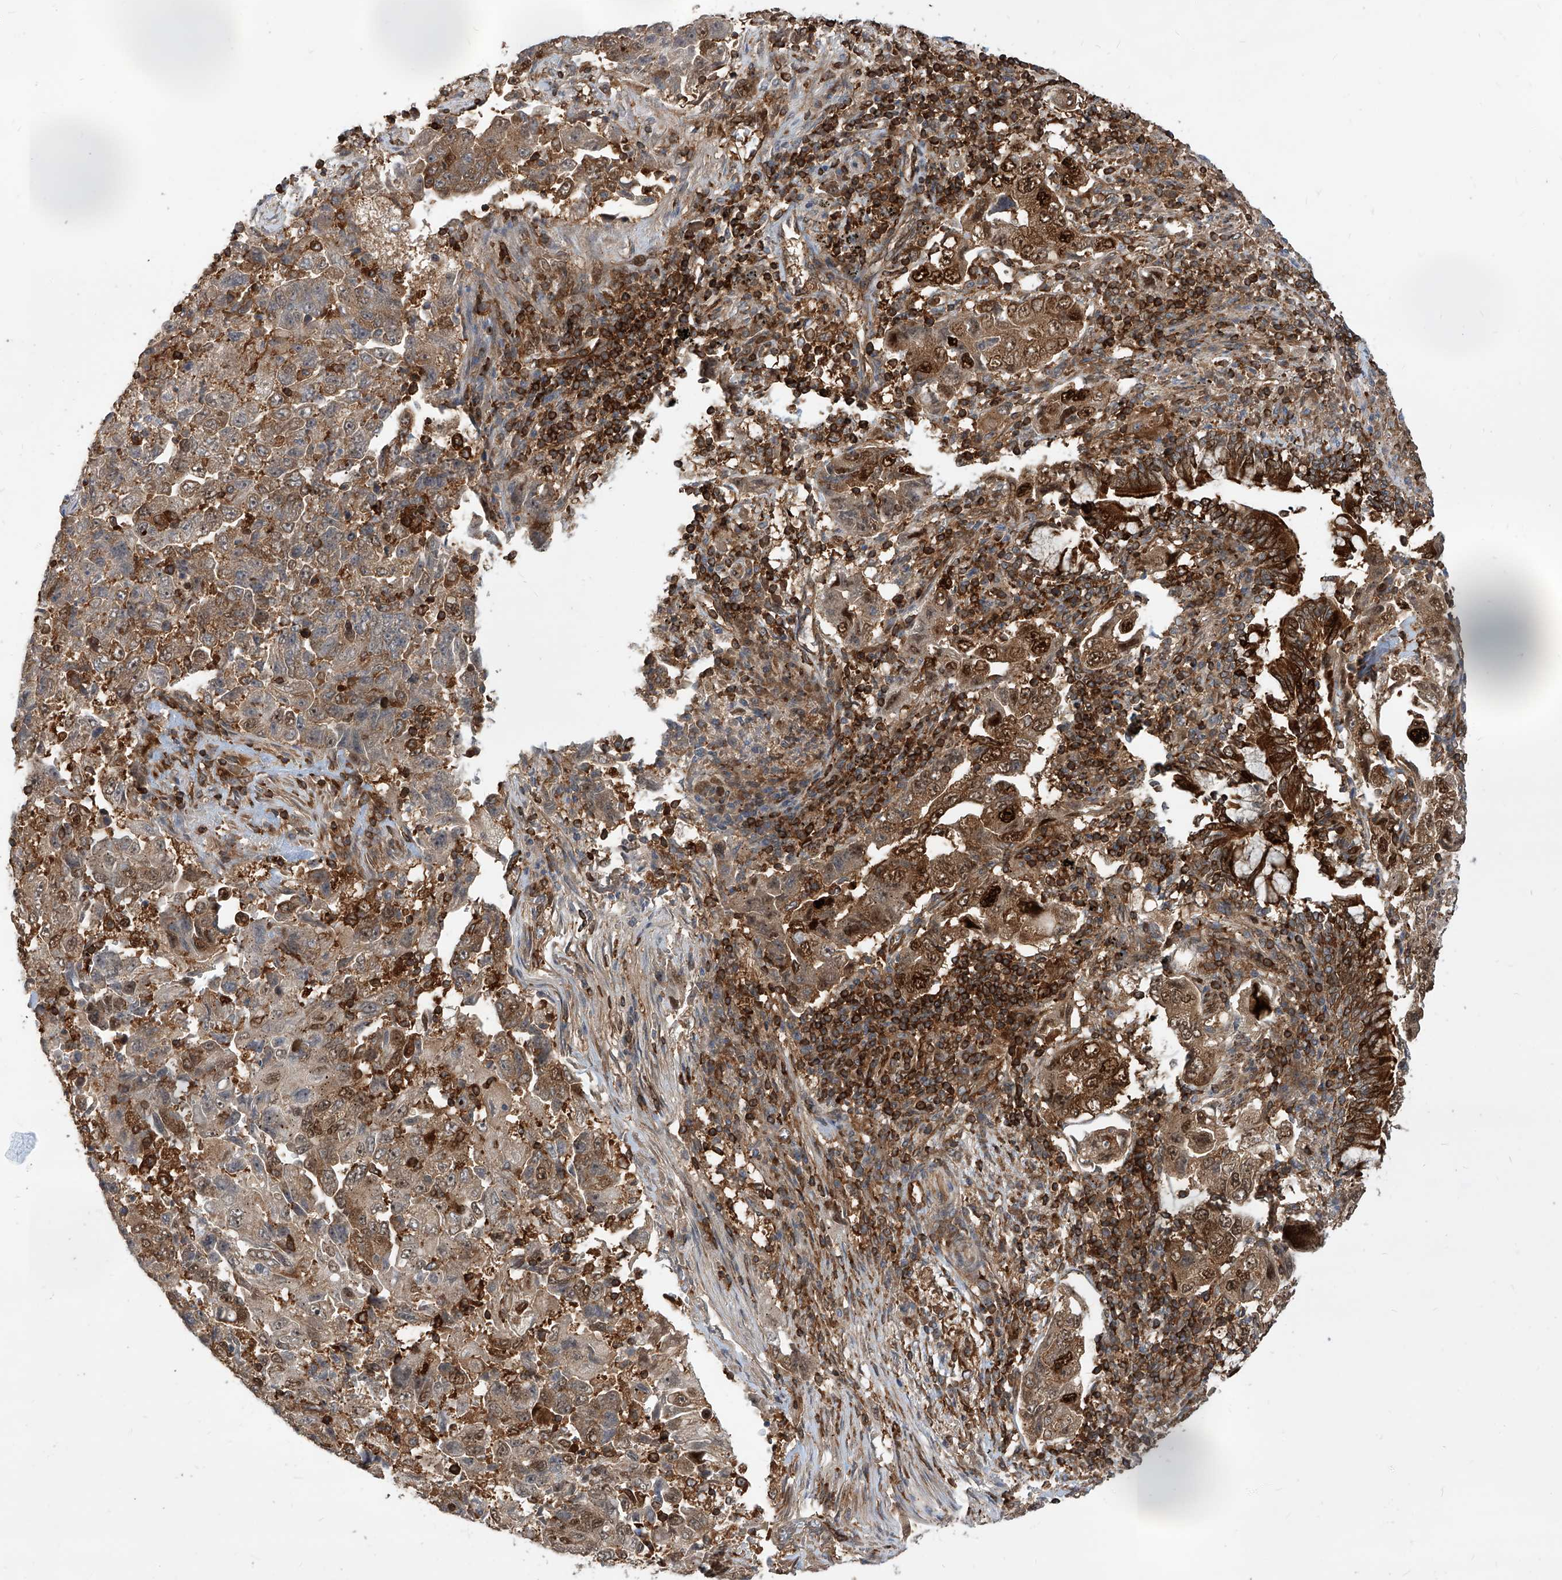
{"staining": {"intensity": "moderate", "quantity": ">75%", "location": "cytoplasmic/membranous,nuclear"}, "tissue": "lung cancer", "cell_type": "Tumor cells", "image_type": "cancer", "snomed": [{"axis": "morphology", "description": "Adenocarcinoma, NOS"}, {"axis": "topography", "description": "Lung"}], "caption": "IHC micrograph of neoplastic tissue: human adenocarcinoma (lung) stained using immunohistochemistry reveals medium levels of moderate protein expression localized specifically in the cytoplasmic/membranous and nuclear of tumor cells, appearing as a cytoplasmic/membranous and nuclear brown color.", "gene": "MAGED2", "patient": {"sex": "female", "age": 51}}